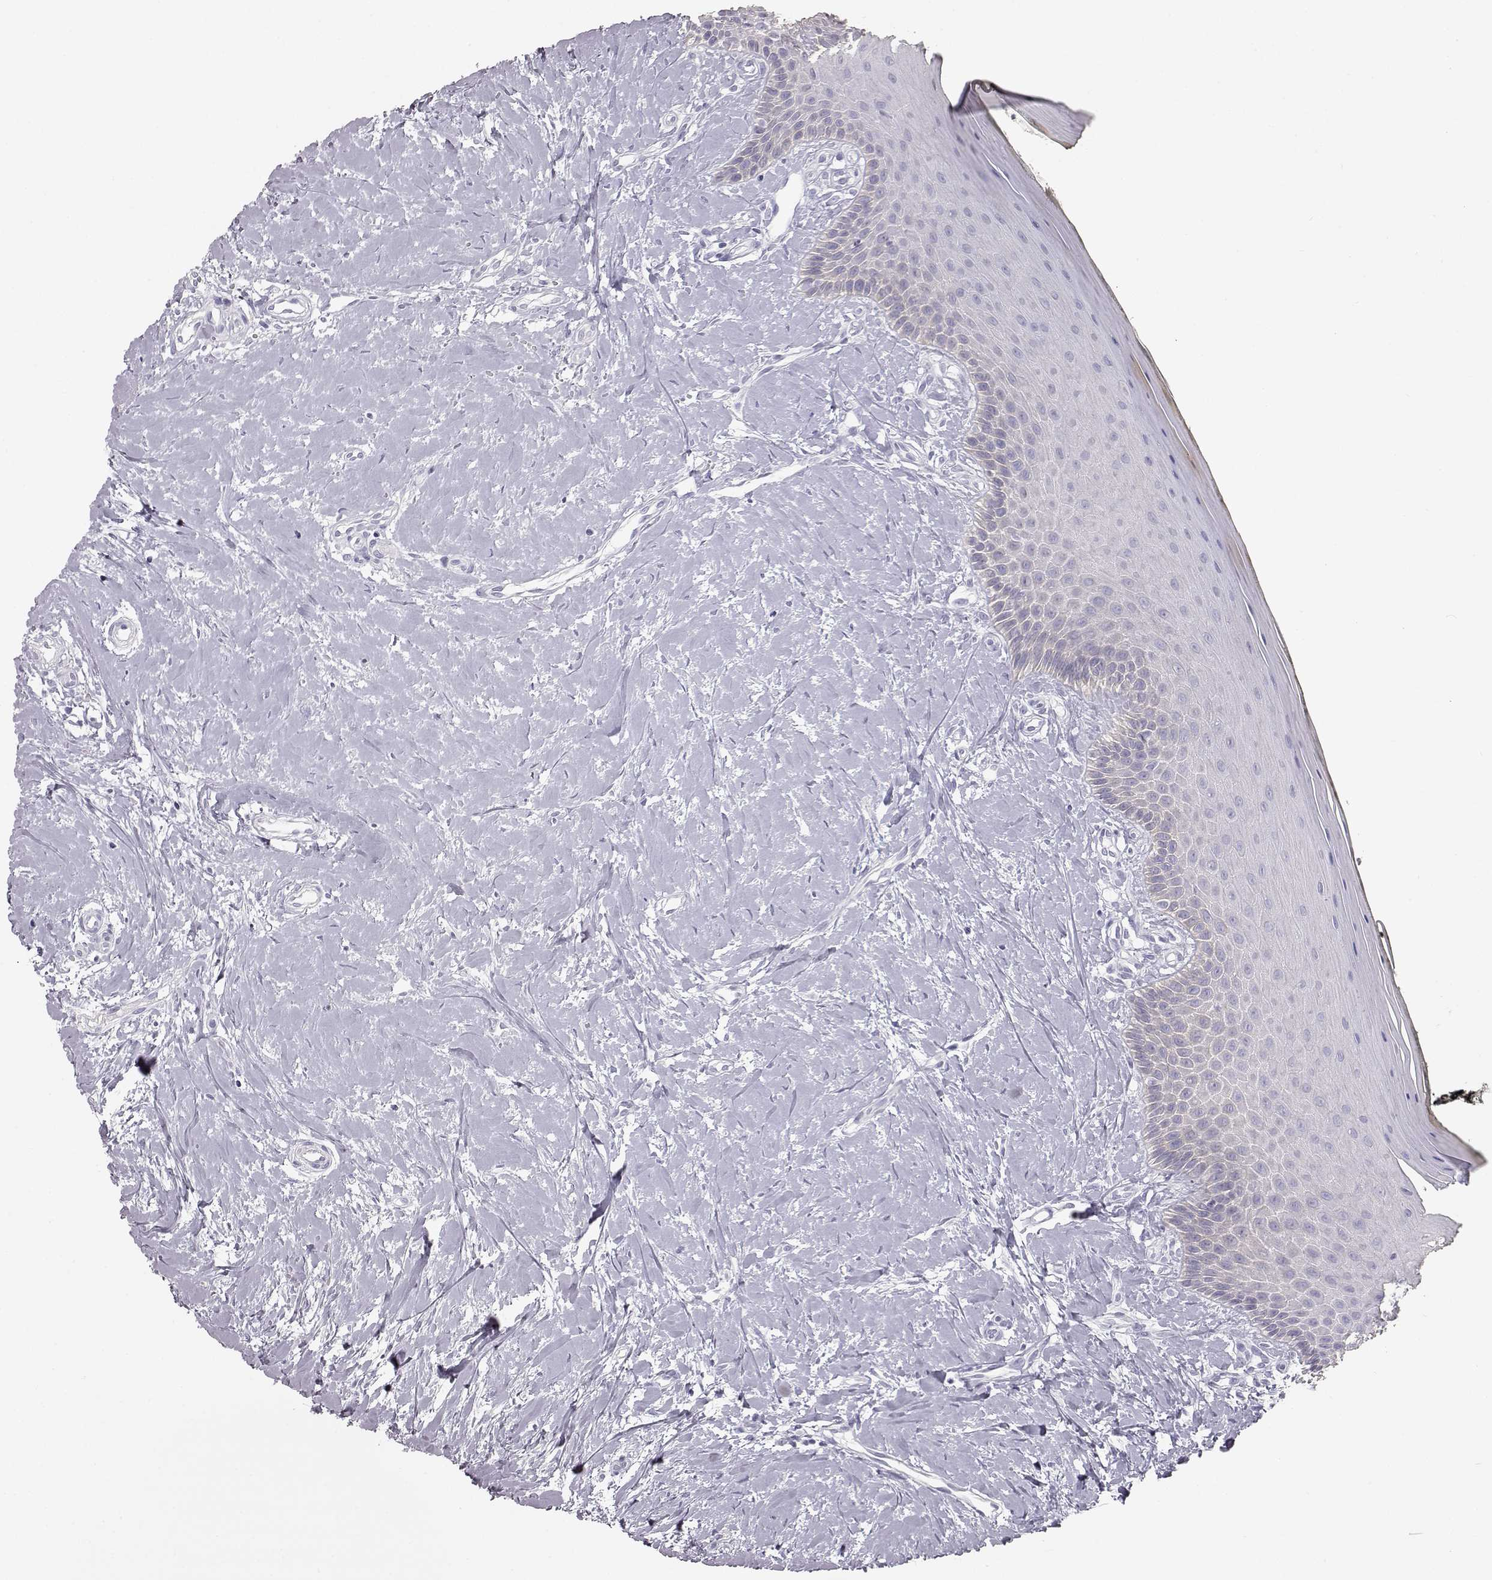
{"staining": {"intensity": "negative", "quantity": "none", "location": "none"}, "tissue": "oral mucosa", "cell_type": "Squamous epithelial cells", "image_type": "normal", "snomed": [{"axis": "morphology", "description": "Normal tissue, NOS"}, {"axis": "topography", "description": "Oral tissue"}], "caption": "Immunohistochemistry photomicrograph of benign oral mucosa: human oral mucosa stained with DAB (3,3'-diaminobenzidine) displays no significant protein positivity in squamous epithelial cells. (DAB IHC visualized using brightfield microscopy, high magnification).", "gene": "KRT31", "patient": {"sex": "female", "age": 43}}